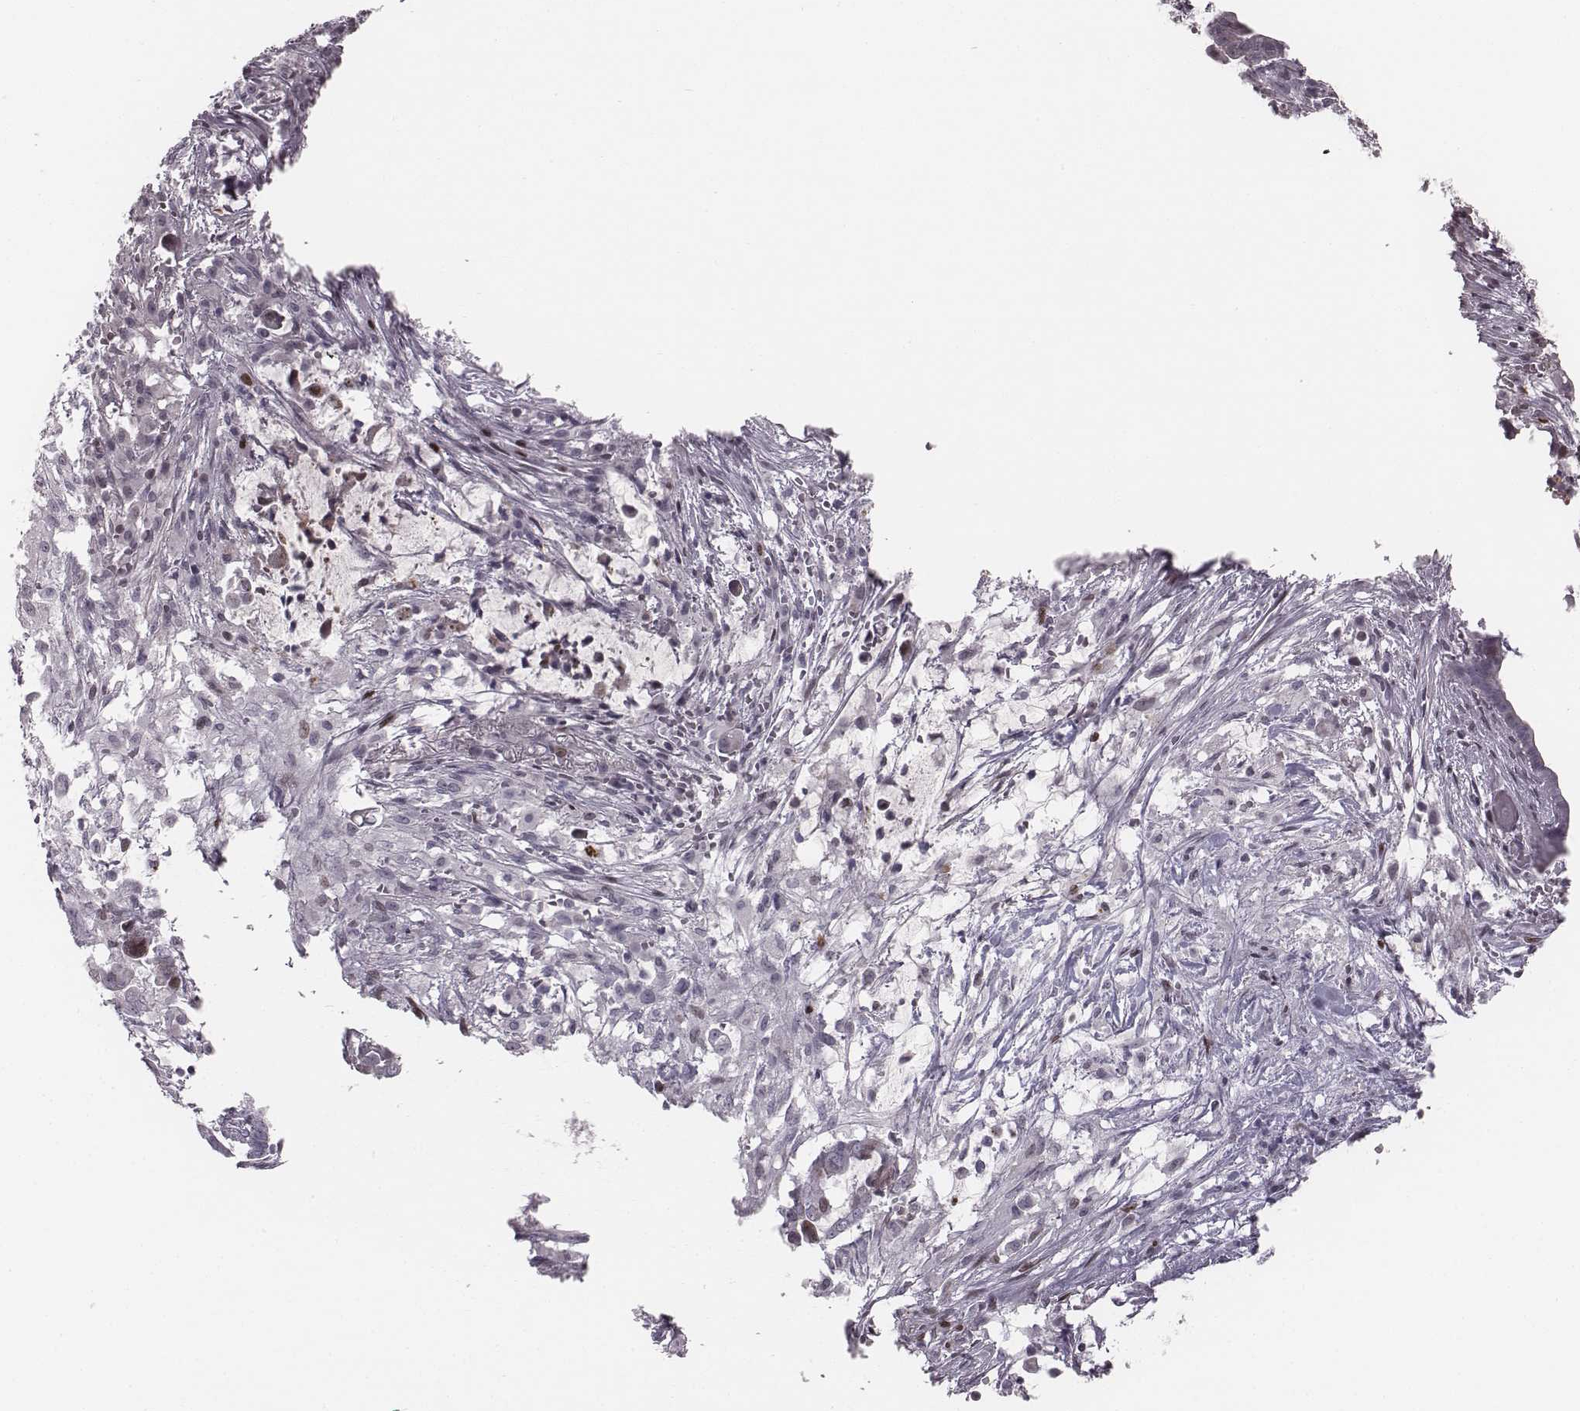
{"staining": {"intensity": "negative", "quantity": "none", "location": "none"}, "tissue": "pancreatic cancer", "cell_type": "Tumor cells", "image_type": "cancer", "snomed": [{"axis": "morphology", "description": "Adenocarcinoma, NOS"}, {"axis": "topography", "description": "Pancreas"}], "caption": "Human pancreatic cancer (adenocarcinoma) stained for a protein using immunohistochemistry reveals no expression in tumor cells.", "gene": "NDC1", "patient": {"sex": "male", "age": 61}}